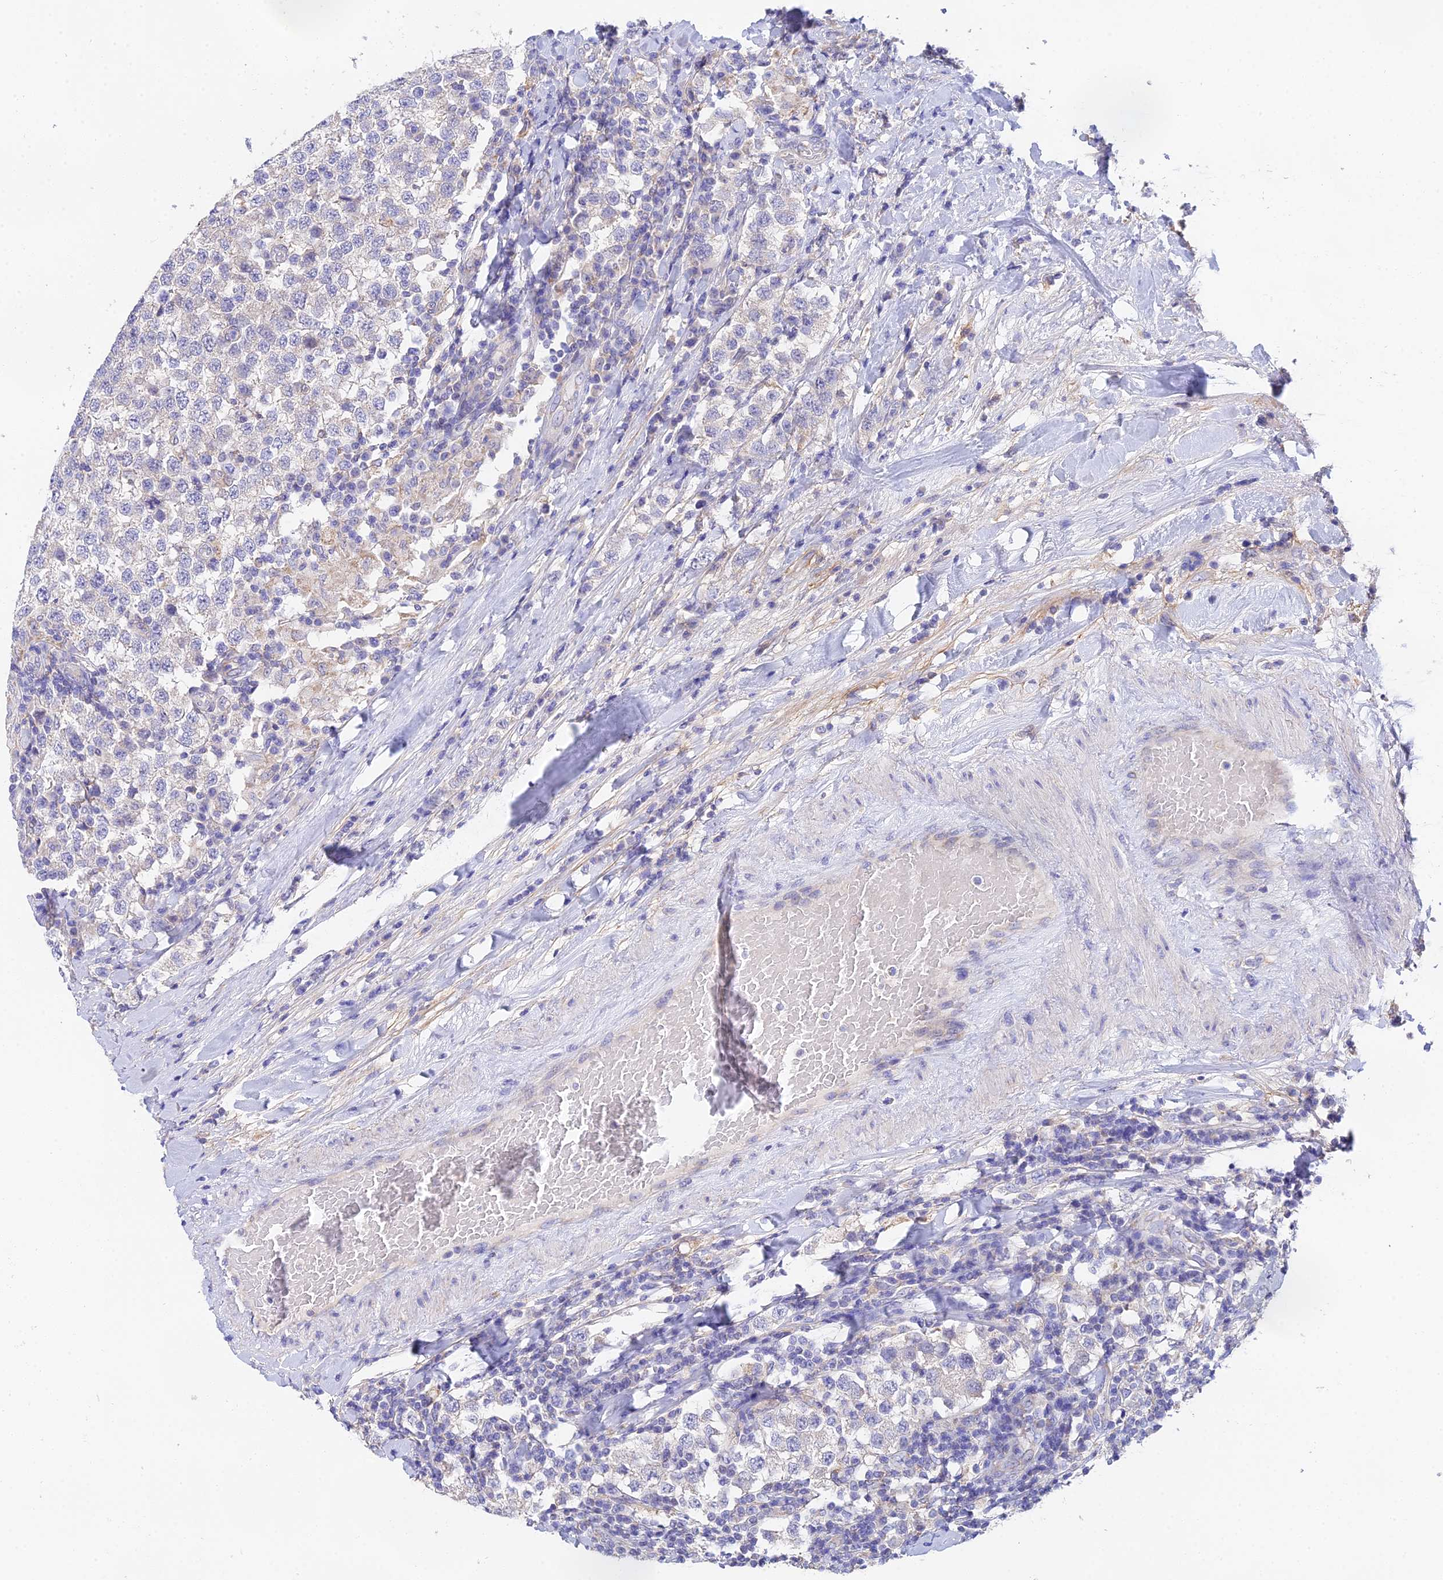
{"staining": {"intensity": "negative", "quantity": "none", "location": "none"}, "tissue": "testis cancer", "cell_type": "Tumor cells", "image_type": "cancer", "snomed": [{"axis": "morphology", "description": "Seminoma, NOS"}, {"axis": "topography", "description": "Testis"}], "caption": "An image of human testis cancer is negative for staining in tumor cells.", "gene": "PPP2R2C", "patient": {"sex": "male", "age": 34}}